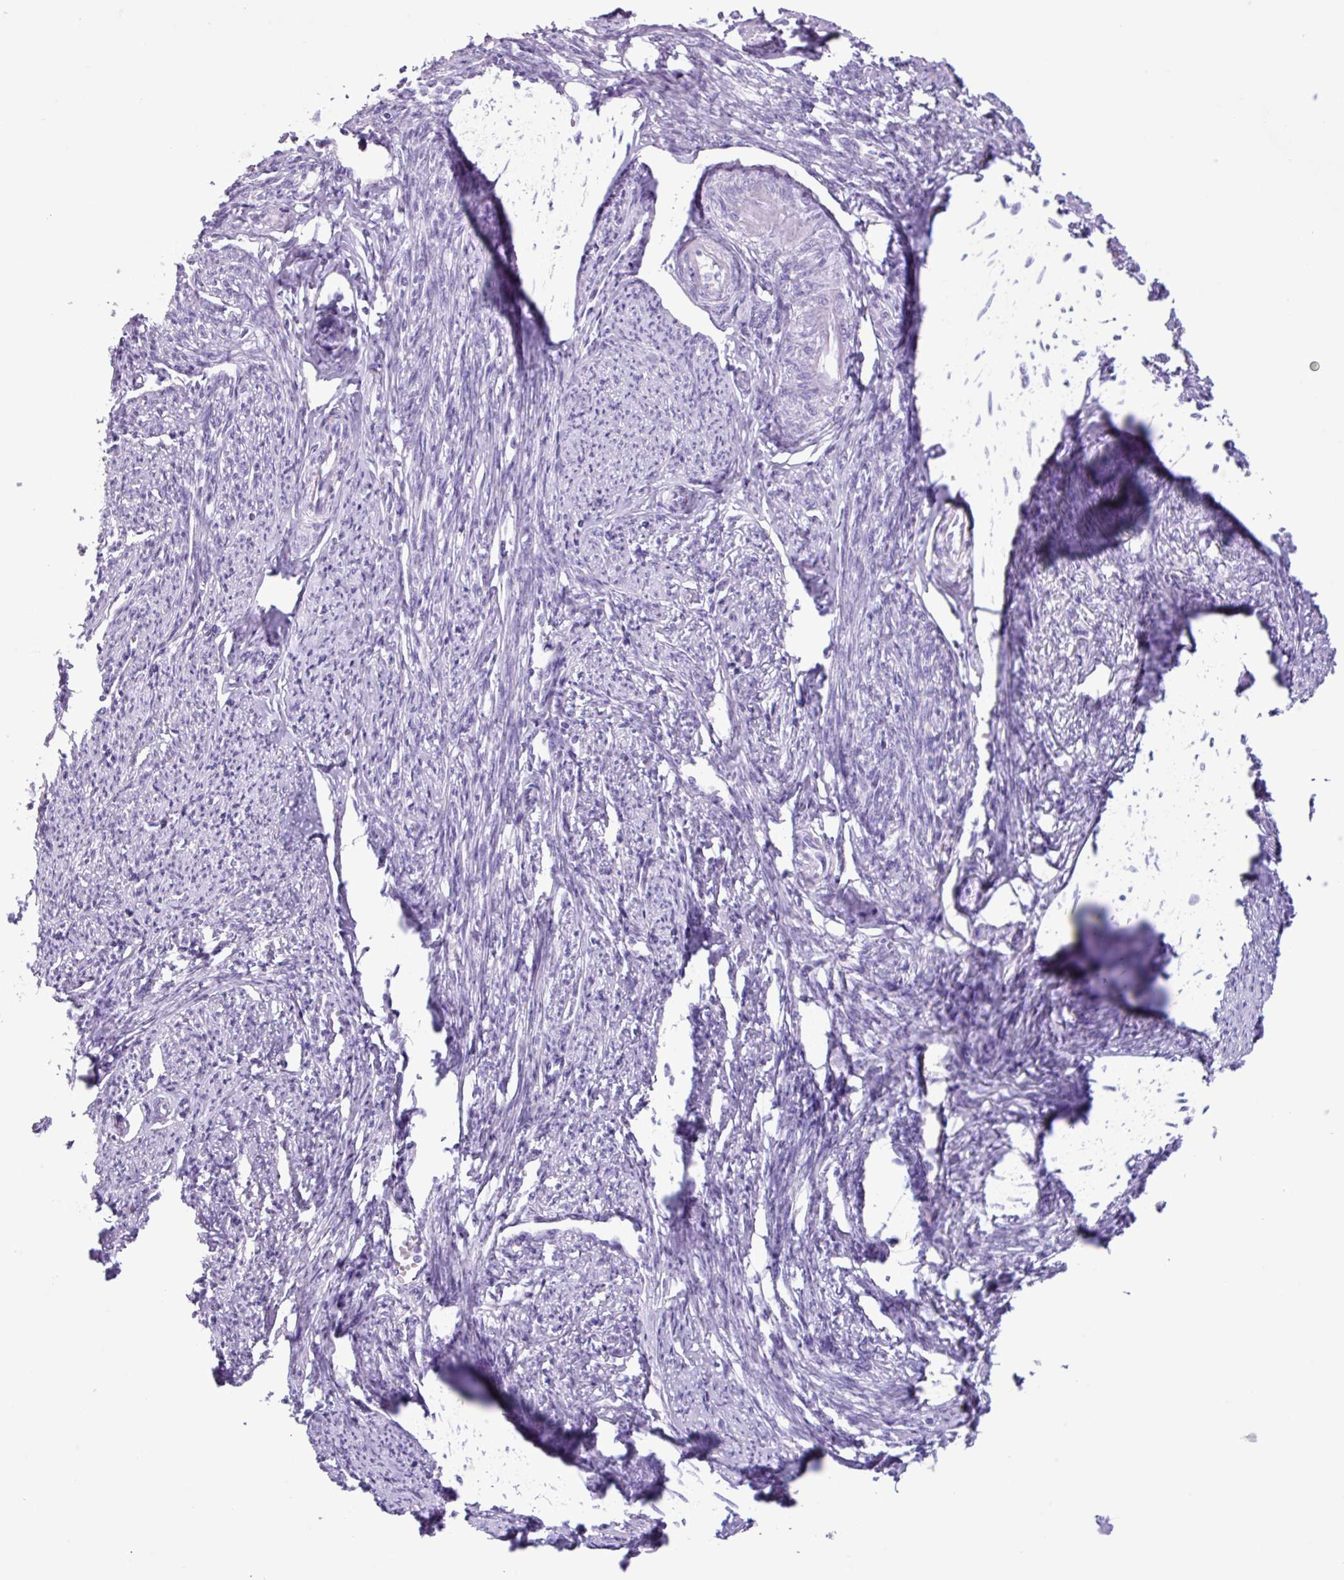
{"staining": {"intensity": "negative", "quantity": "none", "location": "none"}, "tissue": "smooth muscle", "cell_type": "Smooth muscle cells", "image_type": "normal", "snomed": [{"axis": "morphology", "description": "Normal tissue, NOS"}, {"axis": "topography", "description": "Smooth muscle"}, {"axis": "topography", "description": "Uterus"}], "caption": "Immunohistochemistry micrograph of benign smooth muscle: smooth muscle stained with DAB reveals no significant protein staining in smooth muscle cells. (Brightfield microscopy of DAB immunohistochemistry at high magnification).", "gene": "AGO3", "patient": {"sex": "female", "age": 59}}